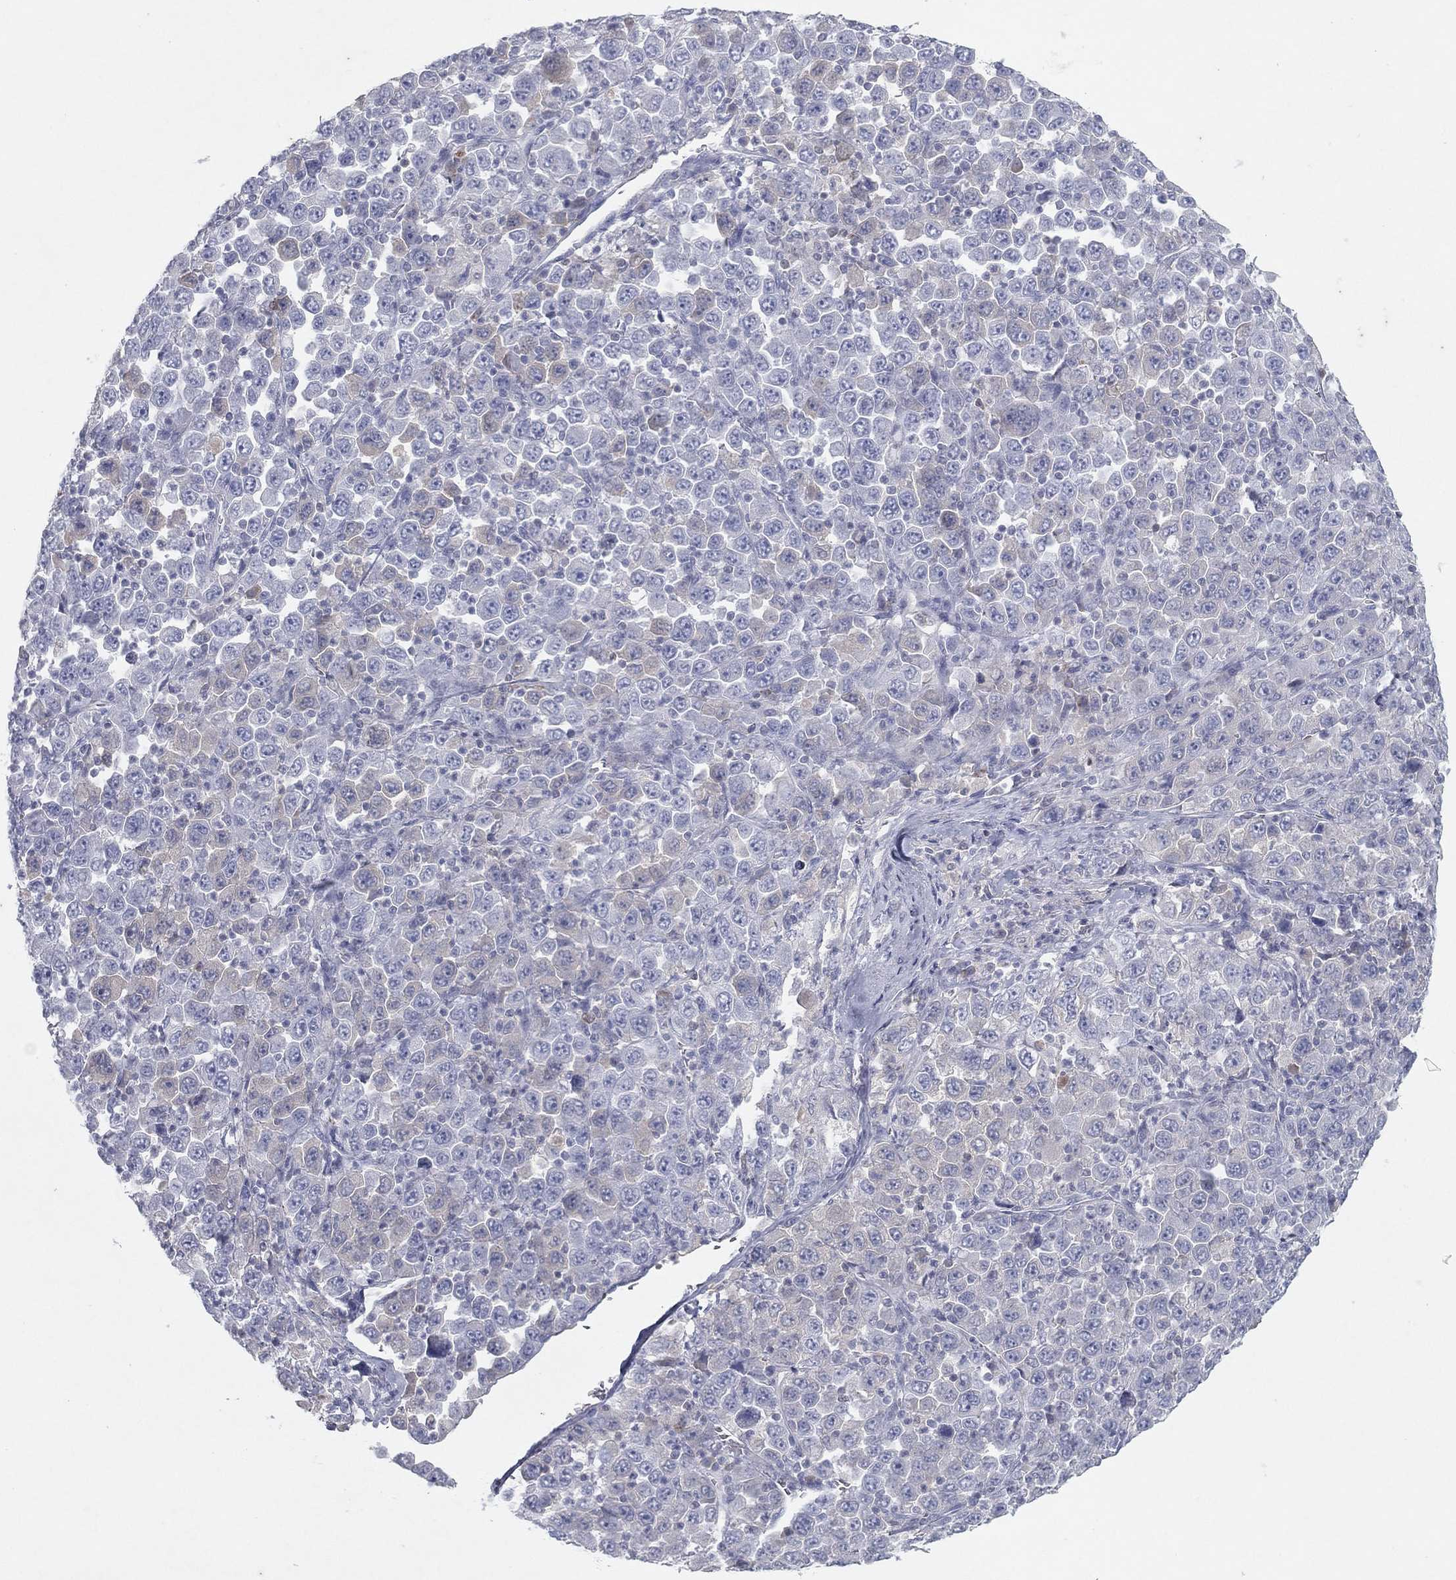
{"staining": {"intensity": "negative", "quantity": "none", "location": "none"}, "tissue": "stomach cancer", "cell_type": "Tumor cells", "image_type": "cancer", "snomed": [{"axis": "morphology", "description": "Normal tissue, NOS"}, {"axis": "morphology", "description": "Adenocarcinoma, NOS"}, {"axis": "topography", "description": "Stomach, upper"}, {"axis": "topography", "description": "Stomach"}], "caption": "Immunohistochemical staining of adenocarcinoma (stomach) reveals no significant staining in tumor cells.", "gene": "CPT1B", "patient": {"sex": "male", "age": 59}}